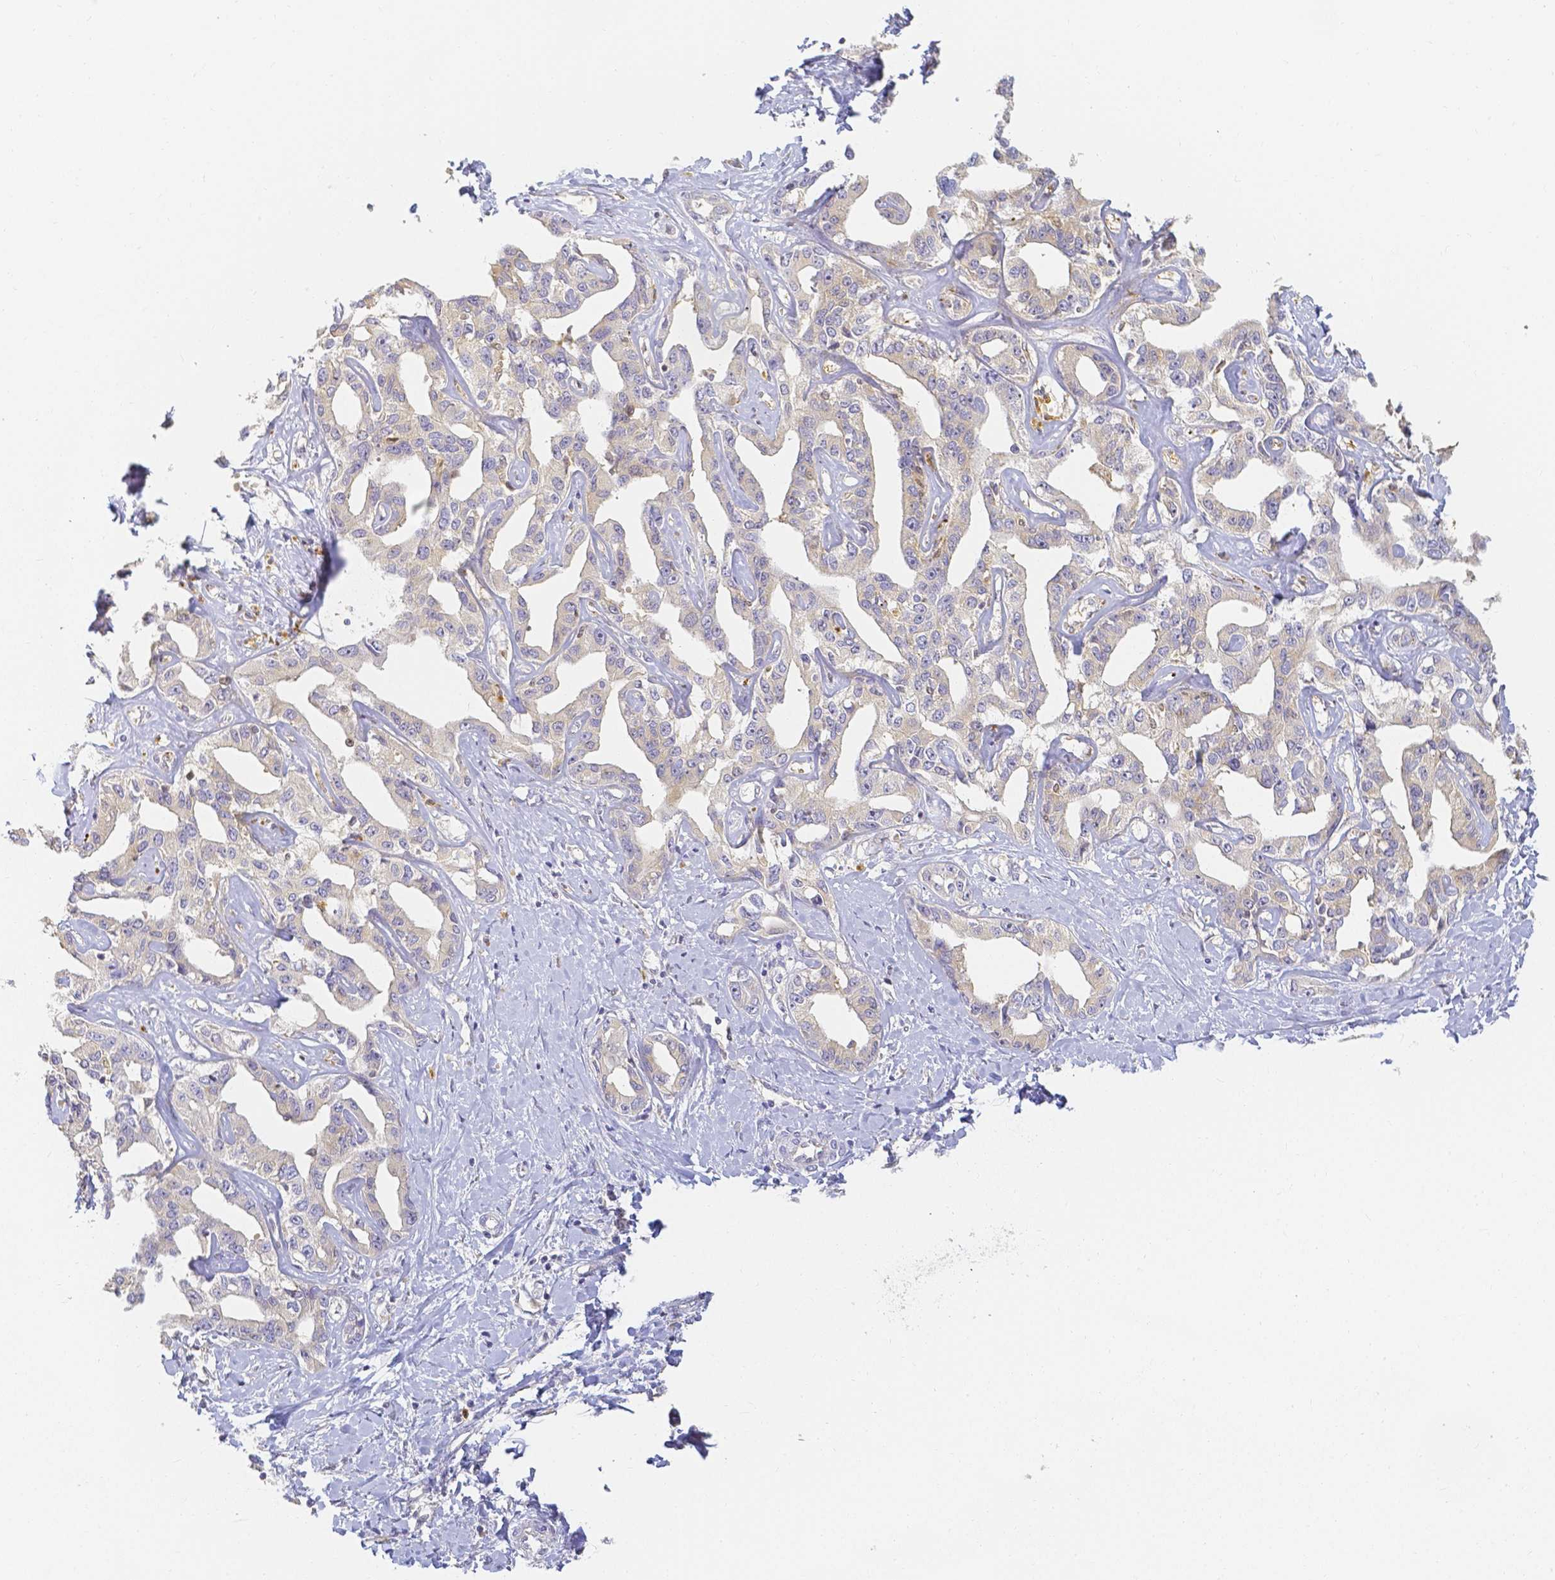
{"staining": {"intensity": "negative", "quantity": "none", "location": "none"}, "tissue": "liver cancer", "cell_type": "Tumor cells", "image_type": "cancer", "snomed": [{"axis": "morphology", "description": "Cholangiocarcinoma"}, {"axis": "topography", "description": "Liver"}], "caption": "Liver cancer was stained to show a protein in brown. There is no significant expression in tumor cells.", "gene": "KCNH1", "patient": {"sex": "male", "age": 59}}